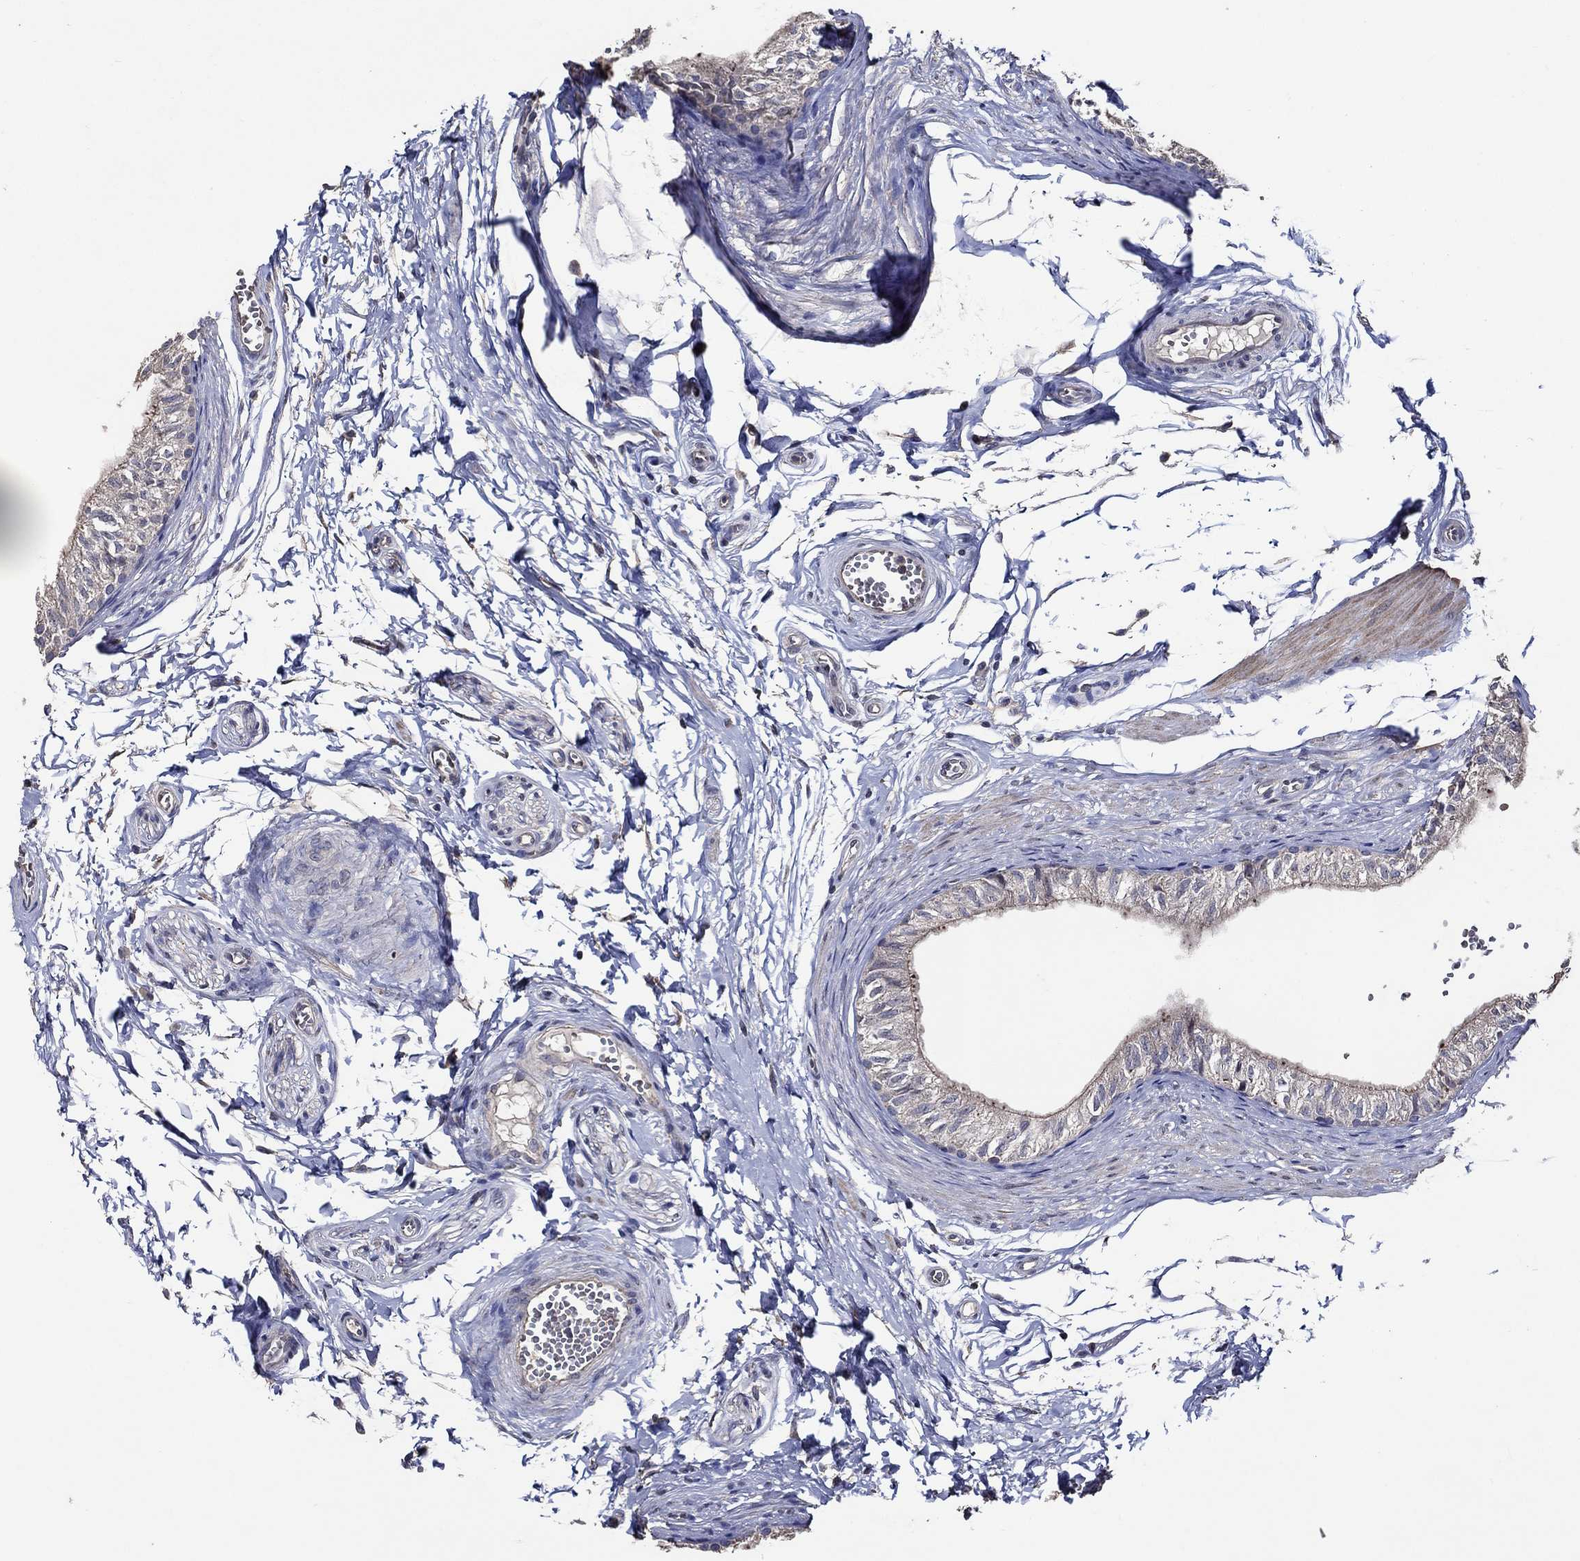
{"staining": {"intensity": "weak", "quantity": "<25%", "location": "cytoplasmic/membranous"}, "tissue": "epididymis", "cell_type": "Glandular cells", "image_type": "normal", "snomed": [{"axis": "morphology", "description": "Normal tissue, NOS"}, {"axis": "topography", "description": "Epididymis"}], "caption": "An IHC photomicrograph of benign epididymis is shown. There is no staining in glandular cells of epididymis. (Stains: DAB (3,3'-diaminobenzidine) immunohistochemistry (IHC) with hematoxylin counter stain, Microscopy: brightfield microscopy at high magnification).", "gene": "HAP1", "patient": {"sex": "male", "age": 22}}